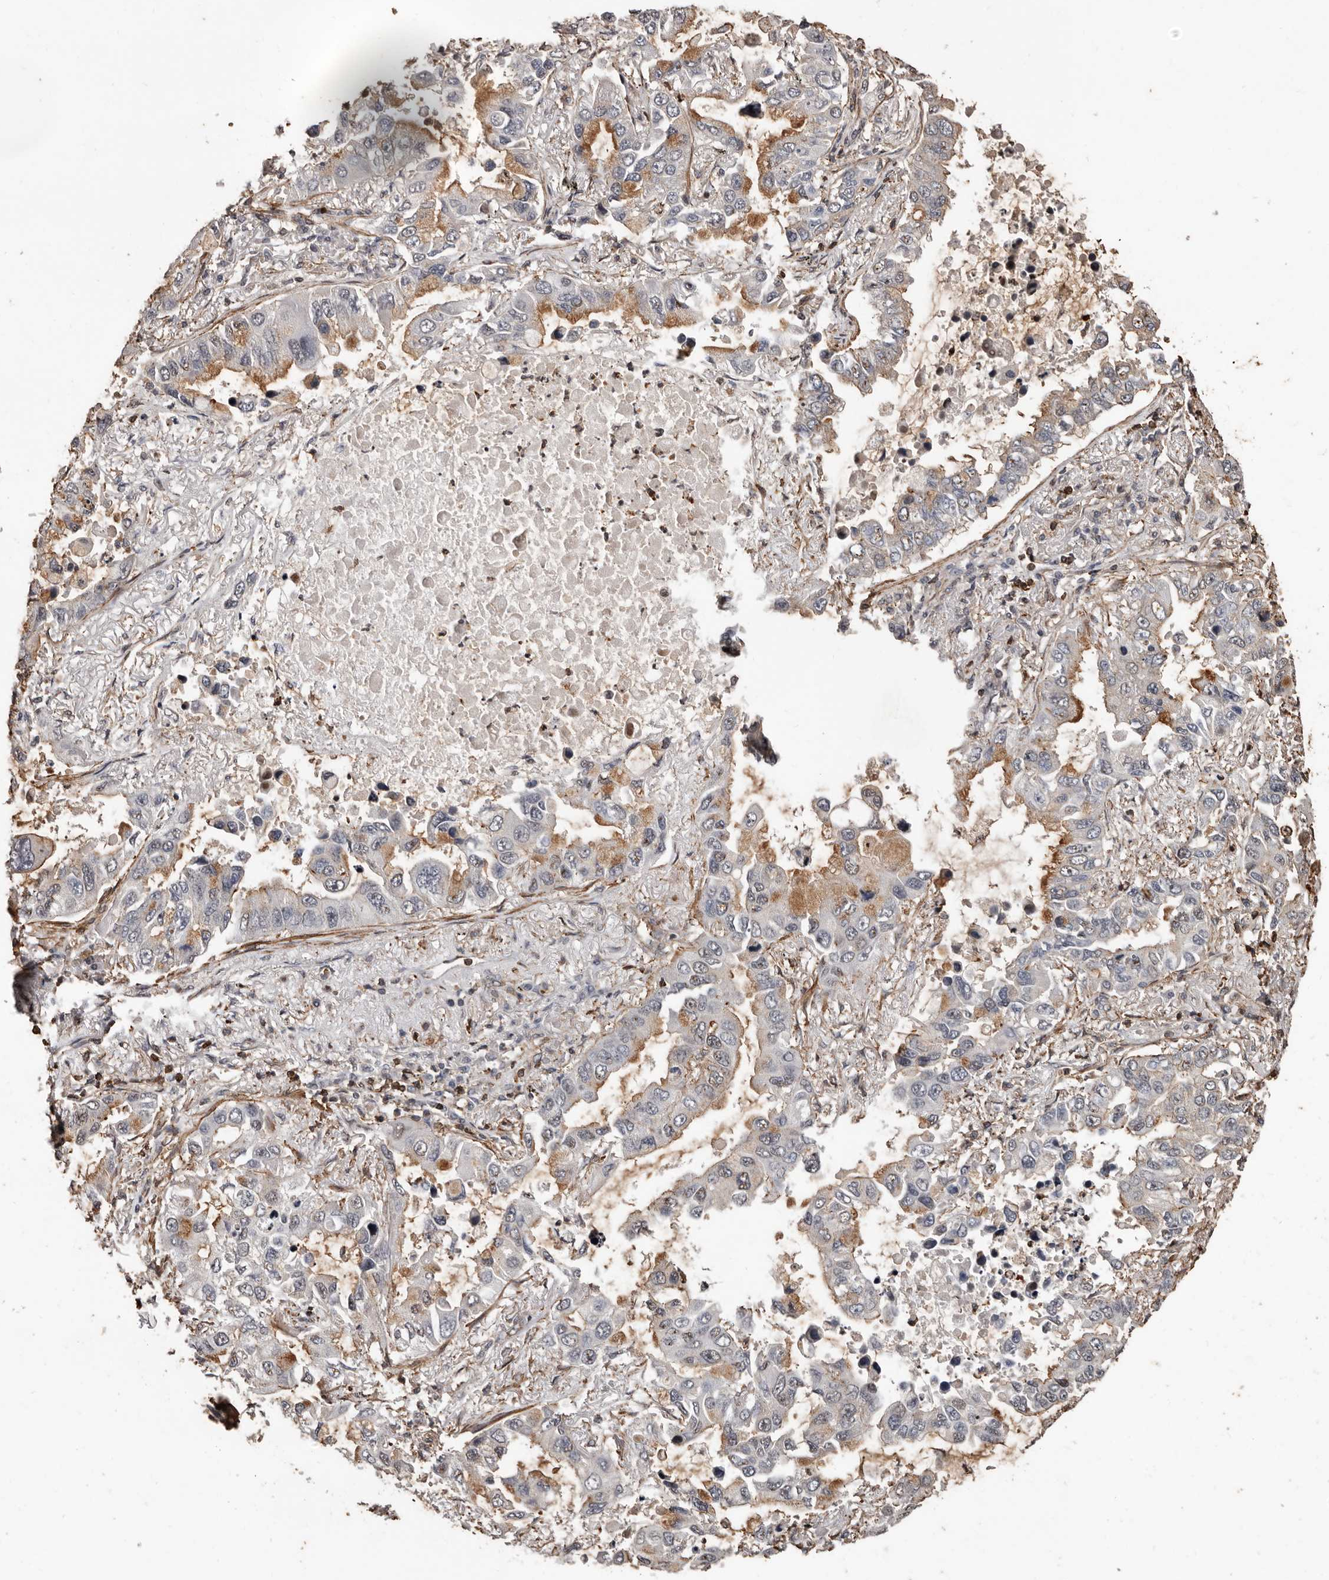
{"staining": {"intensity": "moderate", "quantity": "<25%", "location": "cytoplasmic/membranous"}, "tissue": "lung cancer", "cell_type": "Tumor cells", "image_type": "cancer", "snomed": [{"axis": "morphology", "description": "Adenocarcinoma, NOS"}, {"axis": "topography", "description": "Lung"}], "caption": "A brown stain highlights moderate cytoplasmic/membranous staining of a protein in human lung adenocarcinoma tumor cells.", "gene": "GSK3A", "patient": {"sex": "male", "age": 64}}